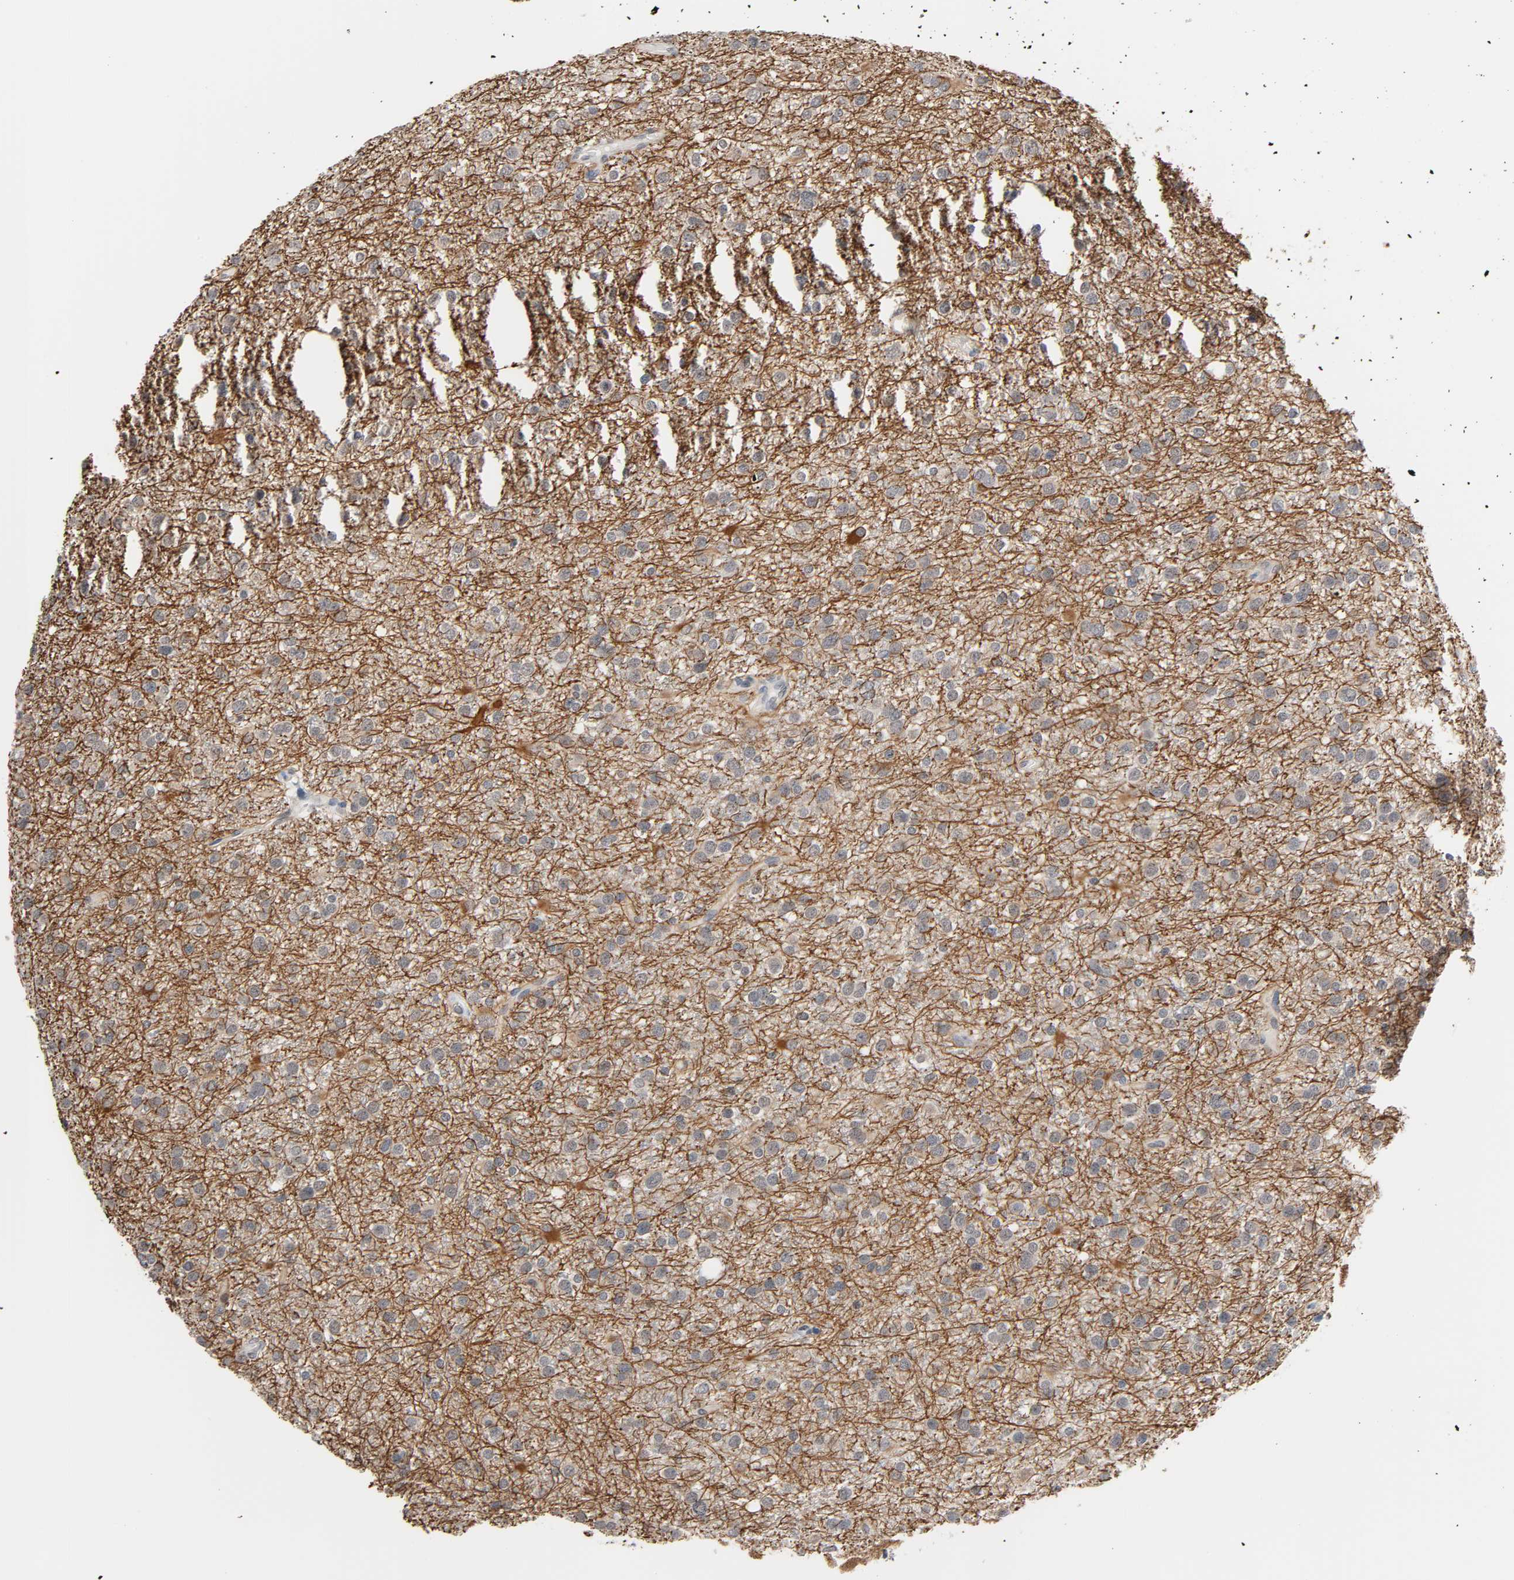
{"staining": {"intensity": "weak", "quantity": "<25%", "location": "cytoplasmic/membranous"}, "tissue": "glioma", "cell_type": "Tumor cells", "image_type": "cancer", "snomed": [{"axis": "morphology", "description": "Glioma, malignant, Low grade"}, {"axis": "topography", "description": "Brain"}], "caption": "Tumor cells show no significant protein staining in glioma. Brightfield microscopy of immunohistochemistry stained with DAB (3,3'-diaminobenzidine) (brown) and hematoxylin (blue), captured at high magnification.", "gene": "ACSS2", "patient": {"sex": "male", "age": 42}}